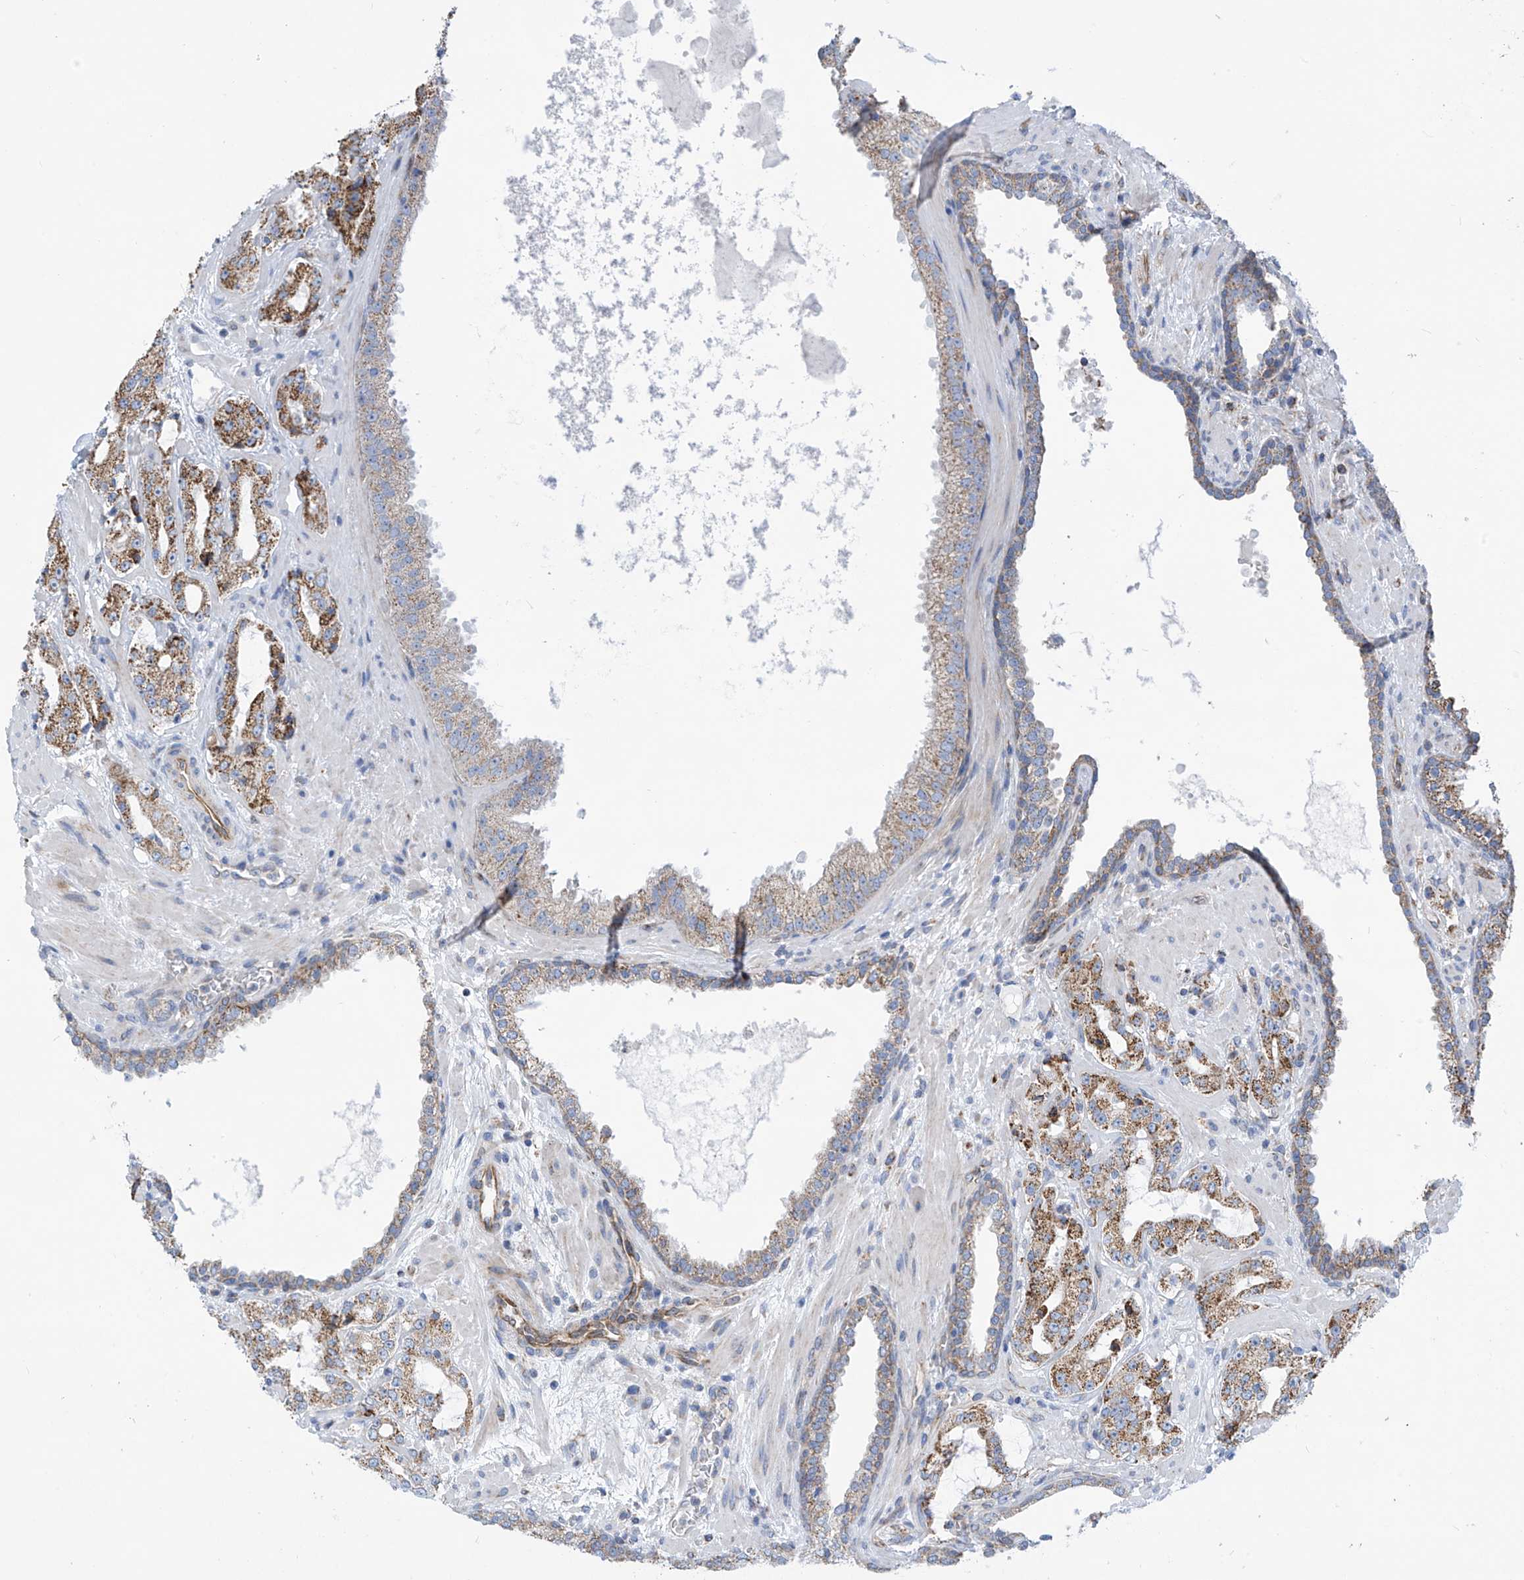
{"staining": {"intensity": "moderate", "quantity": ">75%", "location": "cytoplasmic/membranous"}, "tissue": "prostate cancer", "cell_type": "Tumor cells", "image_type": "cancer", "snomed": [{"axis": "morphology", "description": "Adenocarcinoma, High grade"}, {"axis": "topography", "description": "Prostate"}], "caption": "A brown stain shows moderate cytoplasmic/membranous expression of a protein in prostate high-grade adenocarcinoma tumor cells.", "gene": "EIF5B", "patient": {"sex": "male", "age": 64}}